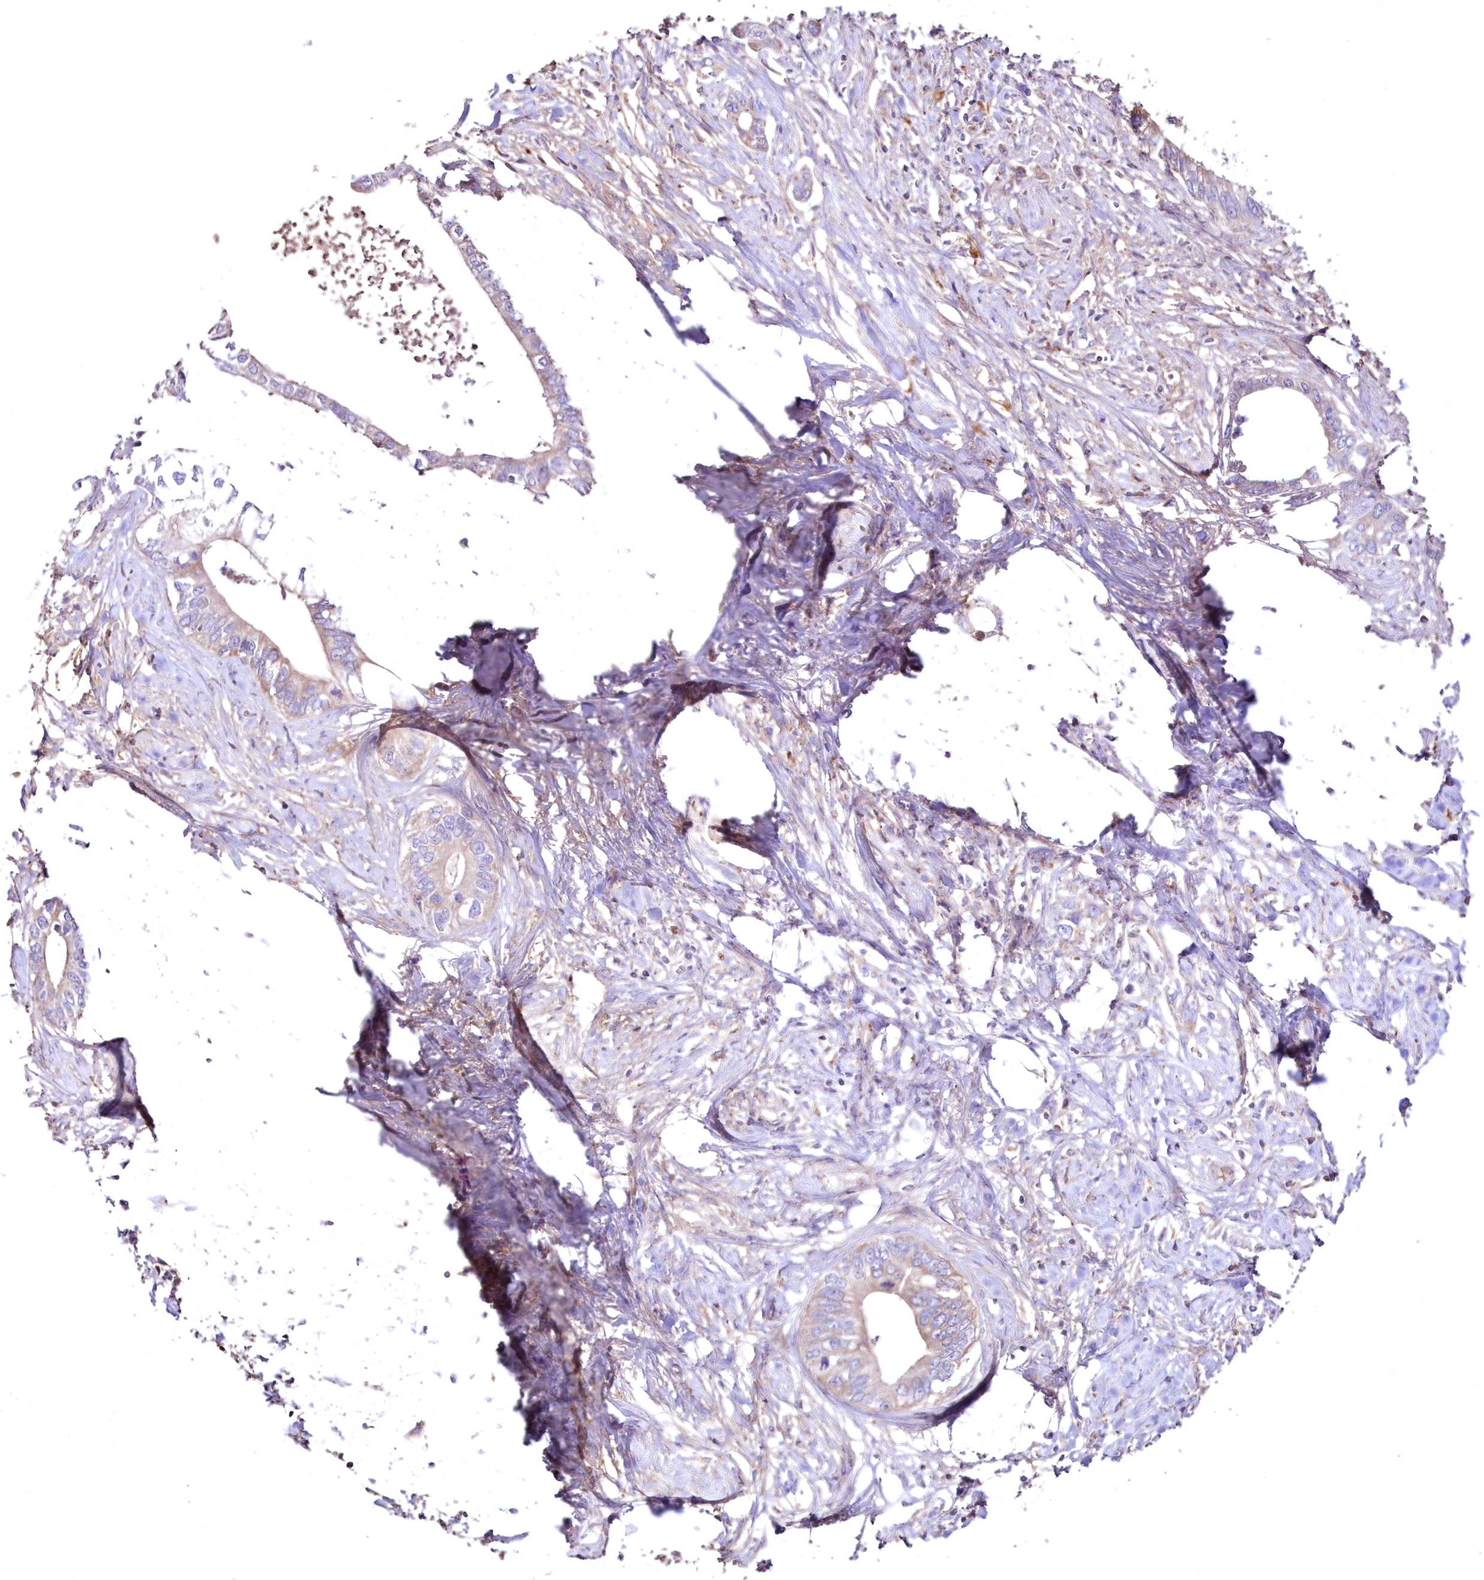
{"staining": {"intensity": "negative", "quantity": "none", "location": "none"}, "tissue": "pancreatic cancer", "cell_type": "Tumor cells", "image_type": "cancer", "snomed": [{"axis": "morphology", "description": "Normal tissue, NOS"}, {"axis": "morphology", "description": "Adenocarcinoma, NOS"}, {"axis": "topography", "description": "Pancreas"}, {"axis": "topography", "description": "Peripheral nerve tissue"}], "caption": "DAB (3,3'-diaminobenzidine) immunohistochemical staining of pancreatic cancer (adenocarcinoma) exhibits no significant expression in tumor cells.", "gene": "HADHB", "patient": {"sex": "male", "age": 59}}